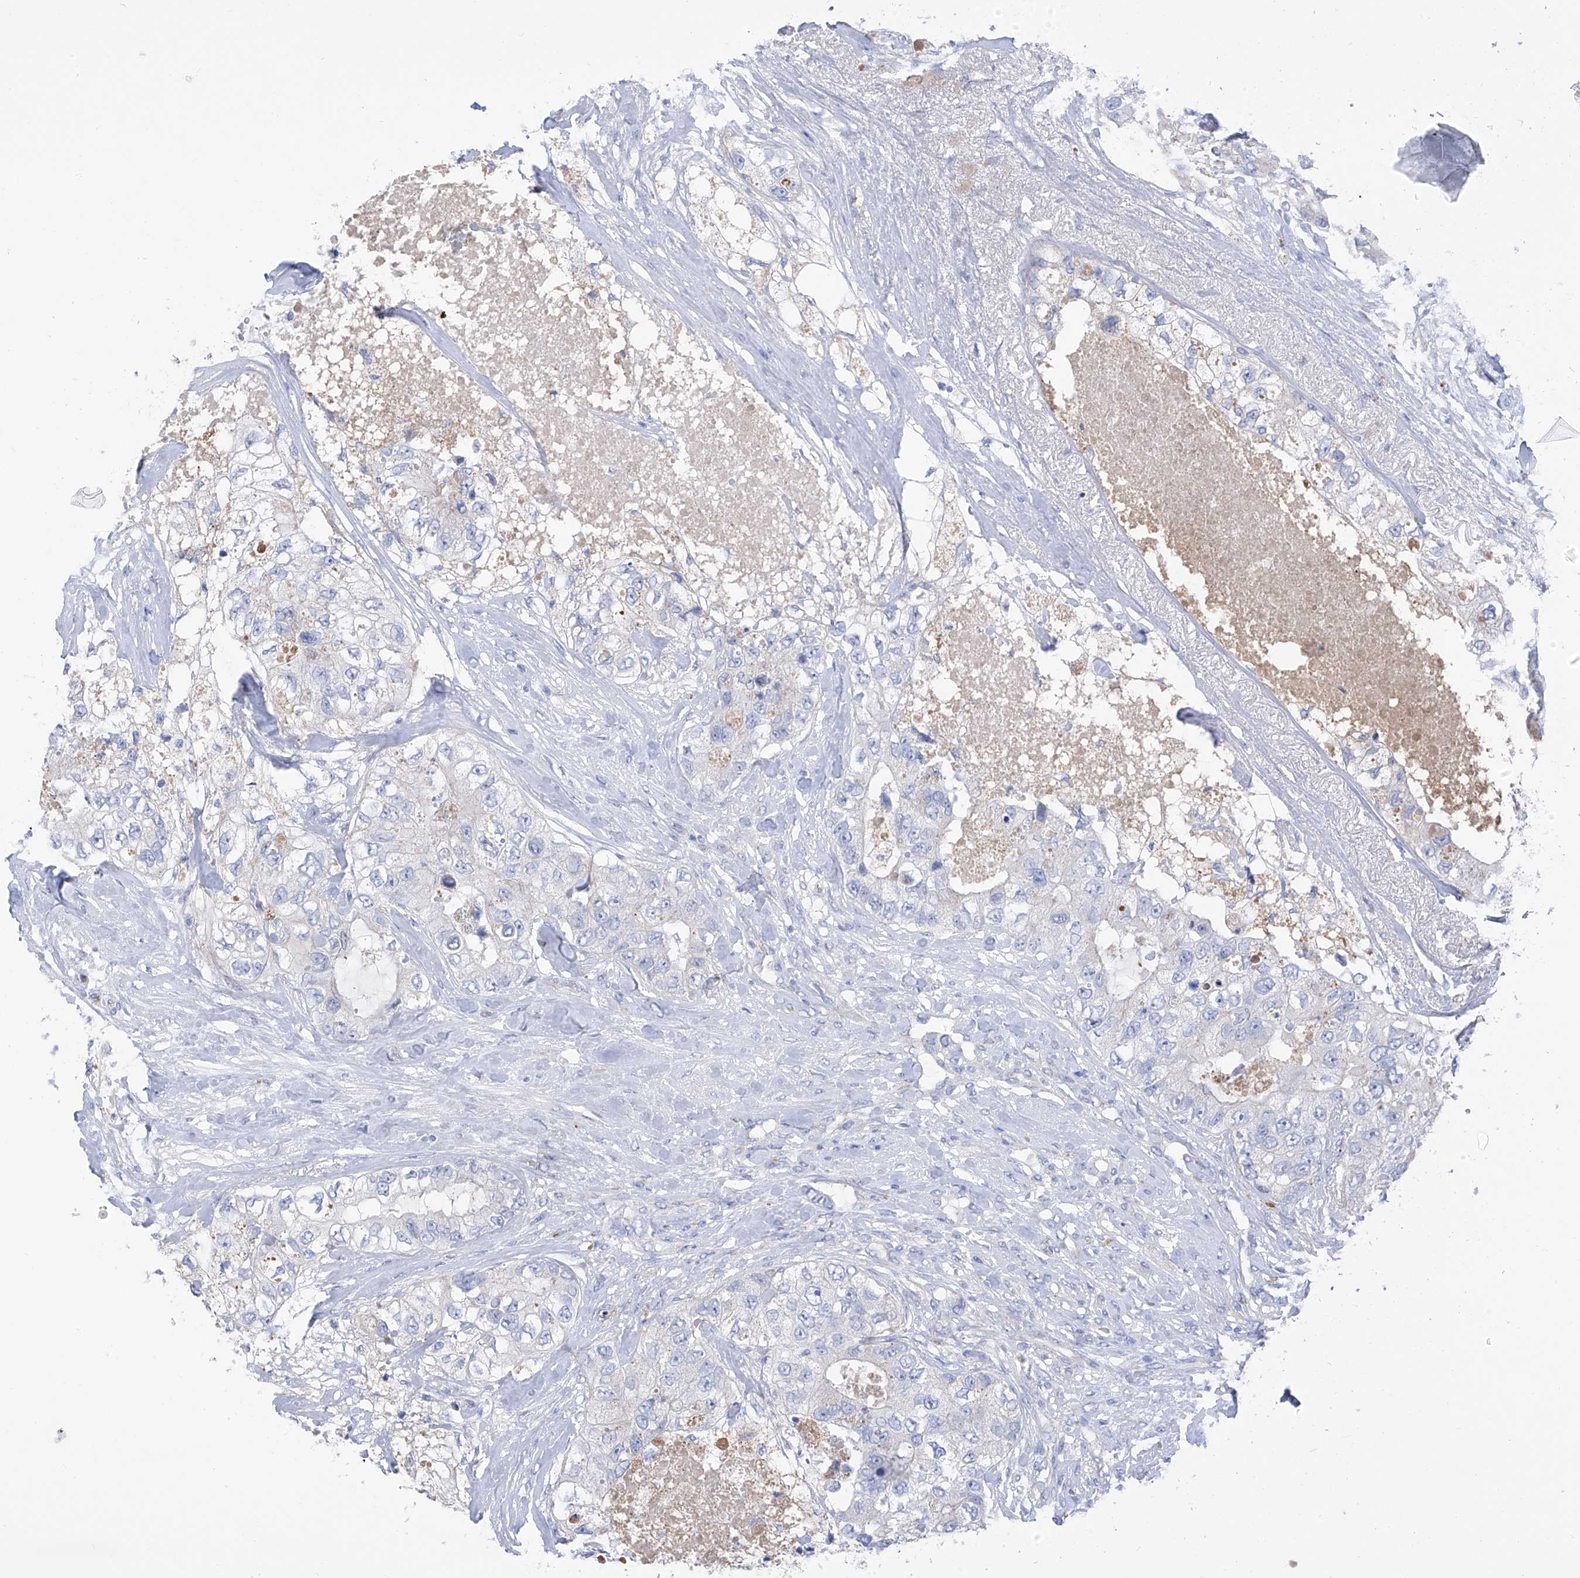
{"staining": {"intensity": "negative", "quantity": "none", "location": "none"}, "tissue": "breast cancer", "cell_type": "Tumor cells", "image_type": "cancer", "snomed": [{"axis": "morphology", "description": "Duct carcinoma"}, {"axis": "topography", "description": "Breast"}], "caption": "A photomicrograph of human breast cancer (intraductal carcinoma) is negative for staining in tumor cells.", "gene": "ITGA9", "patient": {"sex": "female", "age": 62}}